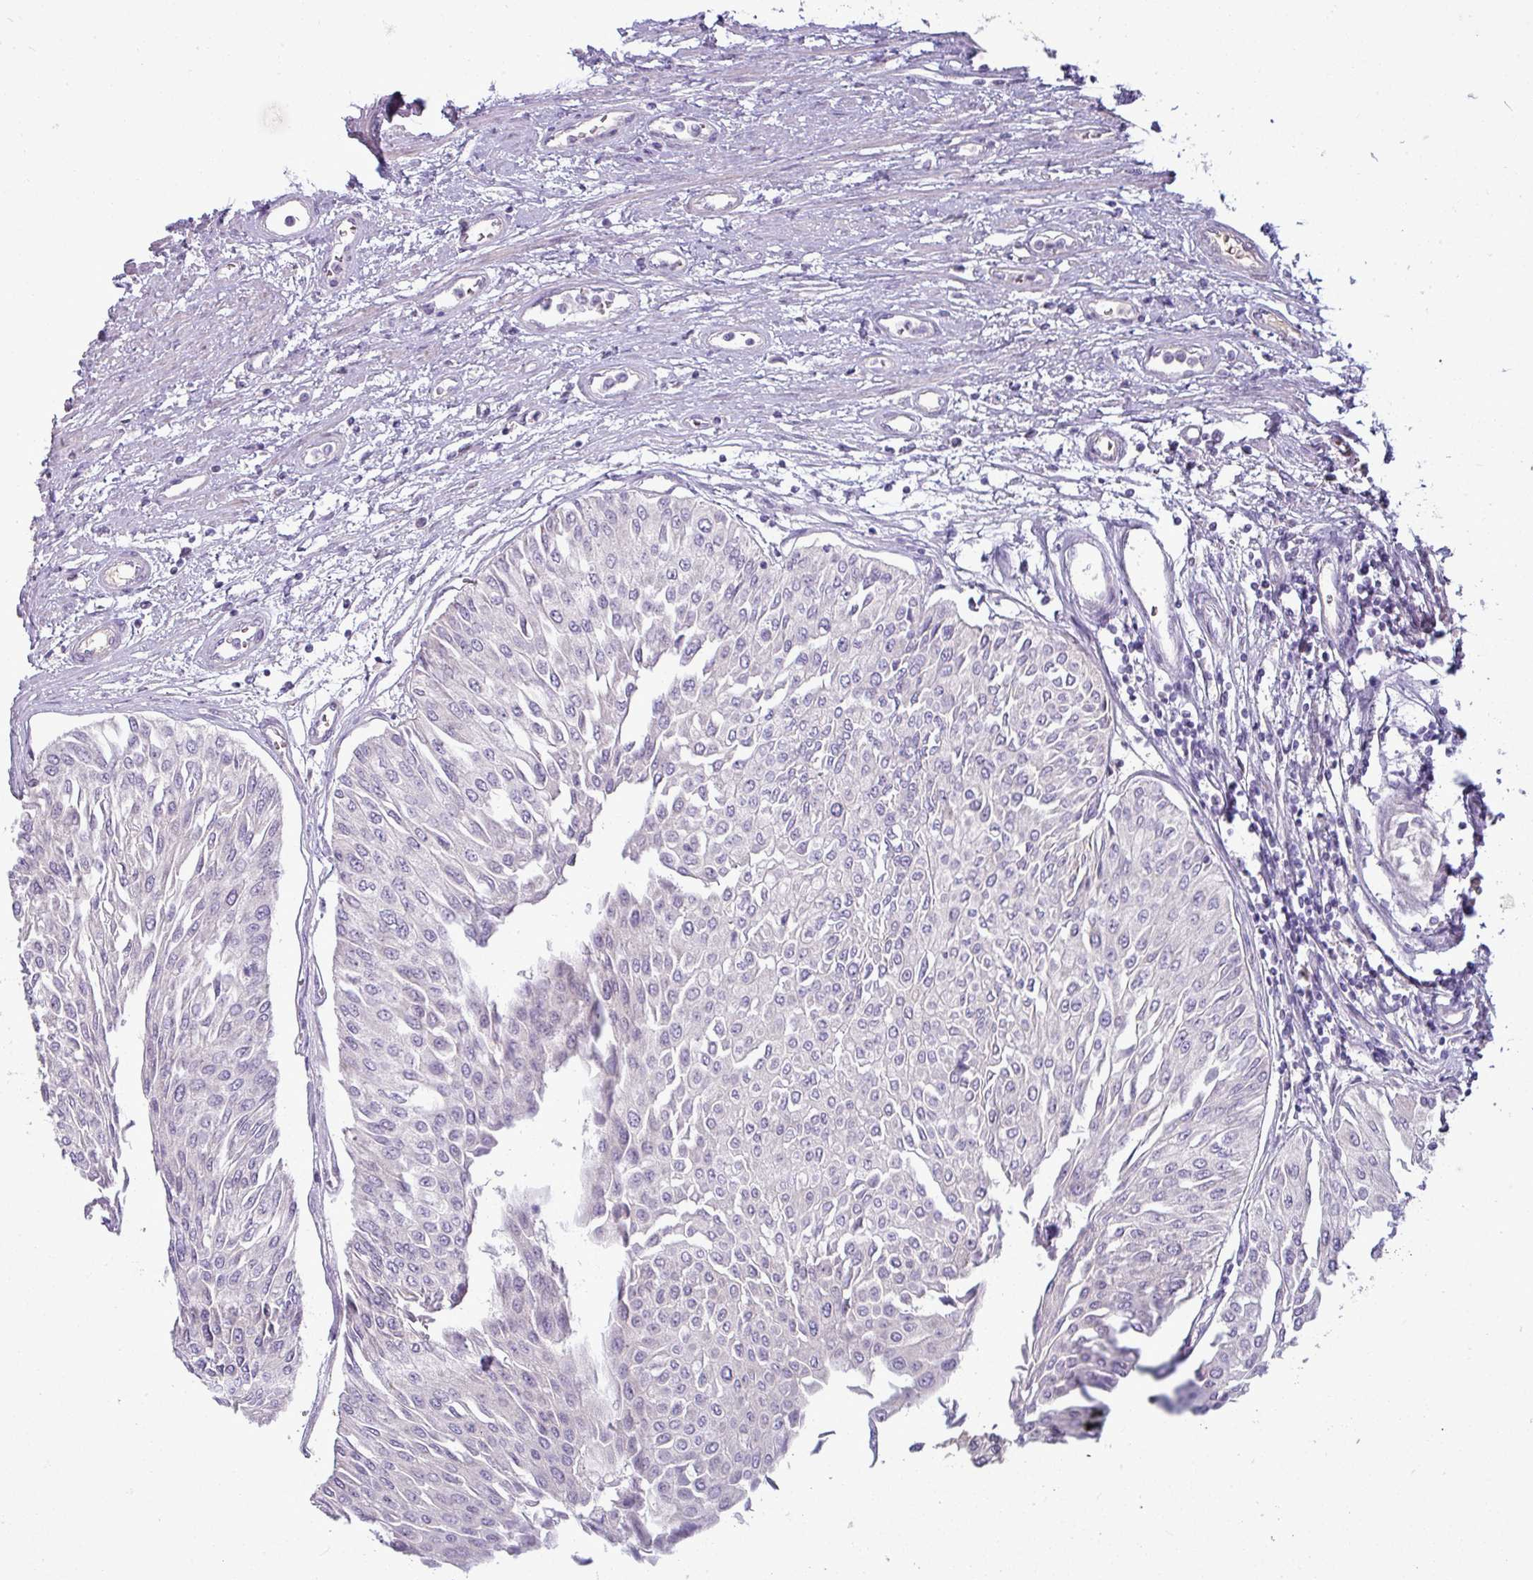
{"staining": {"intensity": "negative", "quantity": "none", "location": "none"}, "tissue": "urothelial cancer", "cell_type": "Tumor cells", "image_type": "cancer", "snomed": [{"axis": "morphology", "description": "Urothelial carcinoma, Low grade"}, {"axis": "topography", "description": "Urinary bladder"}], "caption": "Urothelial cancer was stained to show a protein in brown. There is no significant positivity in tumor cells.", "gene": "APOM", "patient": {"sex": "male", "age": 67}}